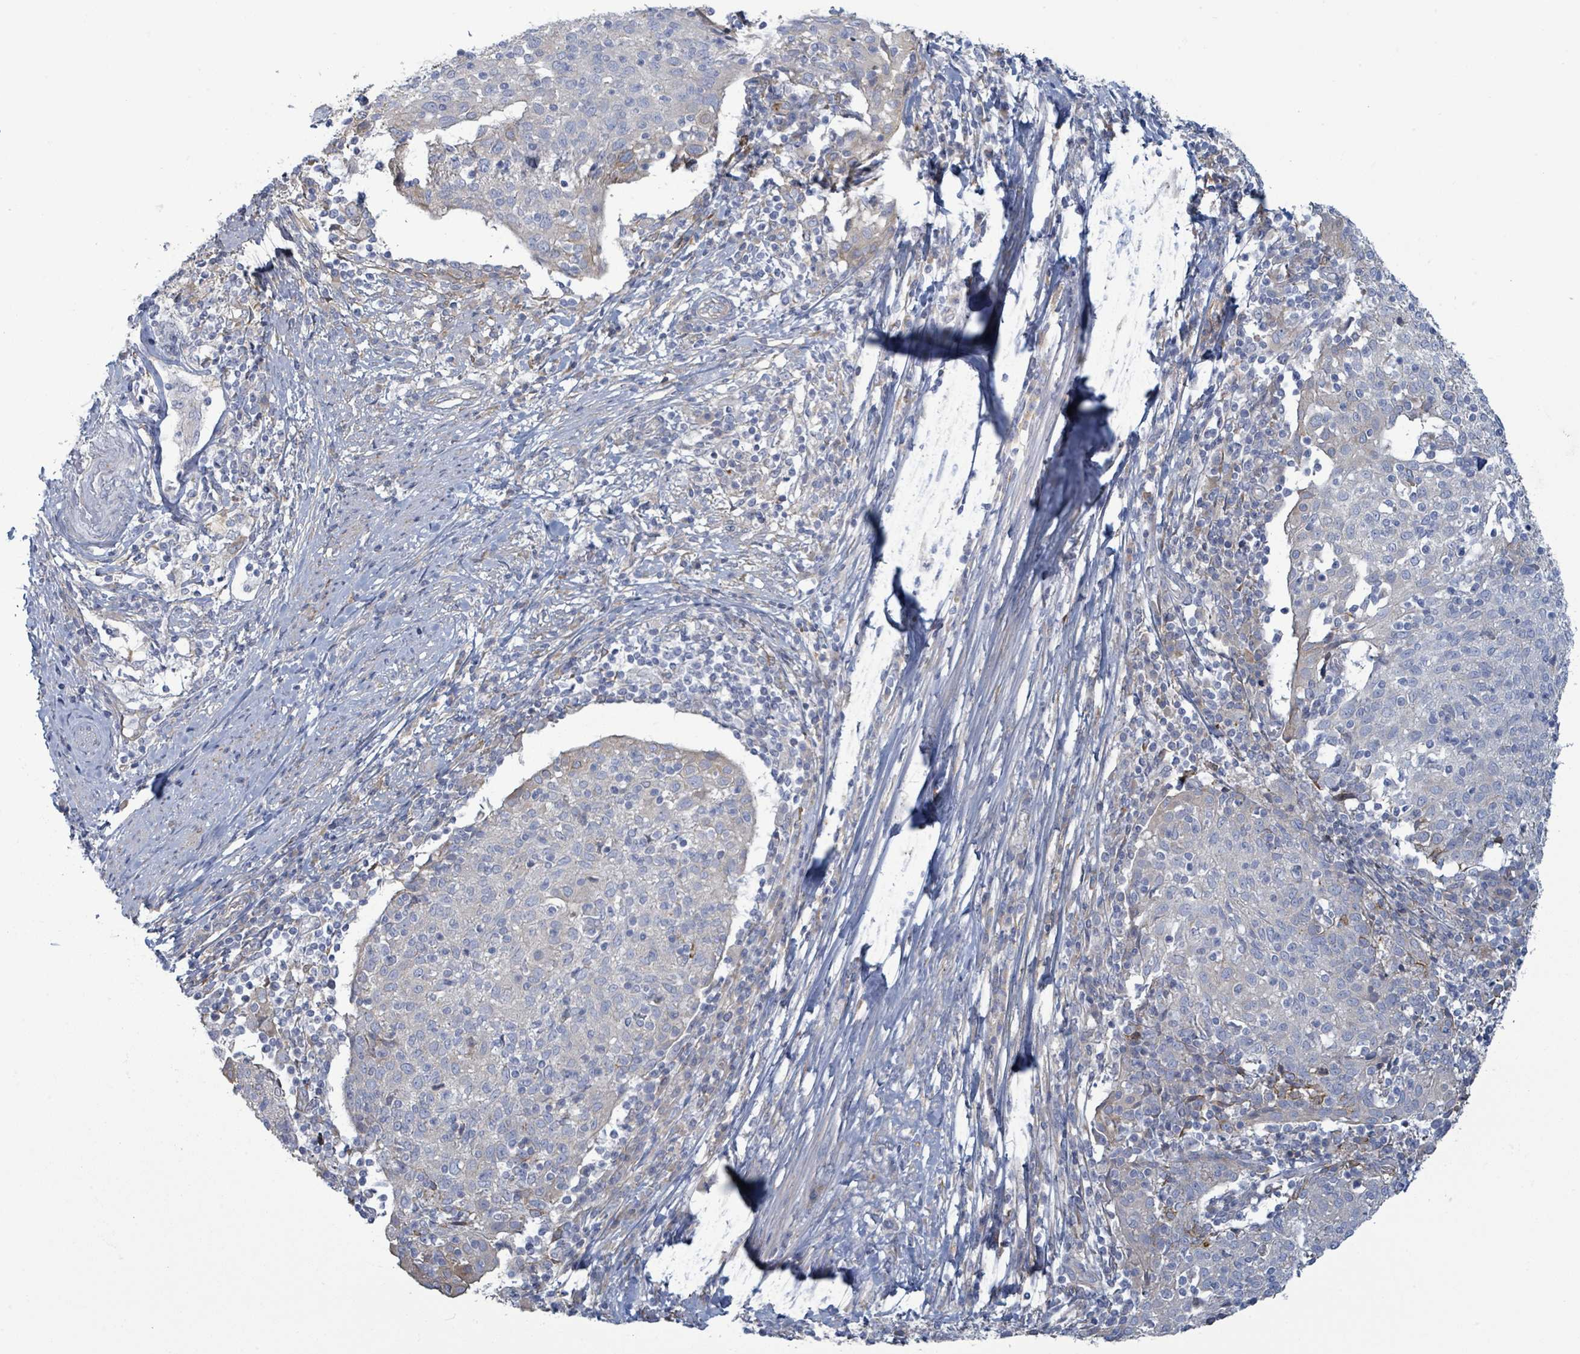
{"staining": {"intensity": "negative", "quantity": "none", "location": "none"}, "tissue": "cervical cancer", "cell_type": "Tumor cells", "image_type": "cancer", "snomed": [{"axis": "morphology", "description": "Squamous cell carcinoma, NOS"}, {"axis": "topography", "description": "Cervix"}], "caption": "This photomicrograph is of cervical cancer stained with immunohistochemistry (IHC) to label a protein in brown with the nuclei are counter-stained blue. There is no staining in tumor cells.", "gene": "COL13A1", "patient": {"sex": "female", "age": 52}}